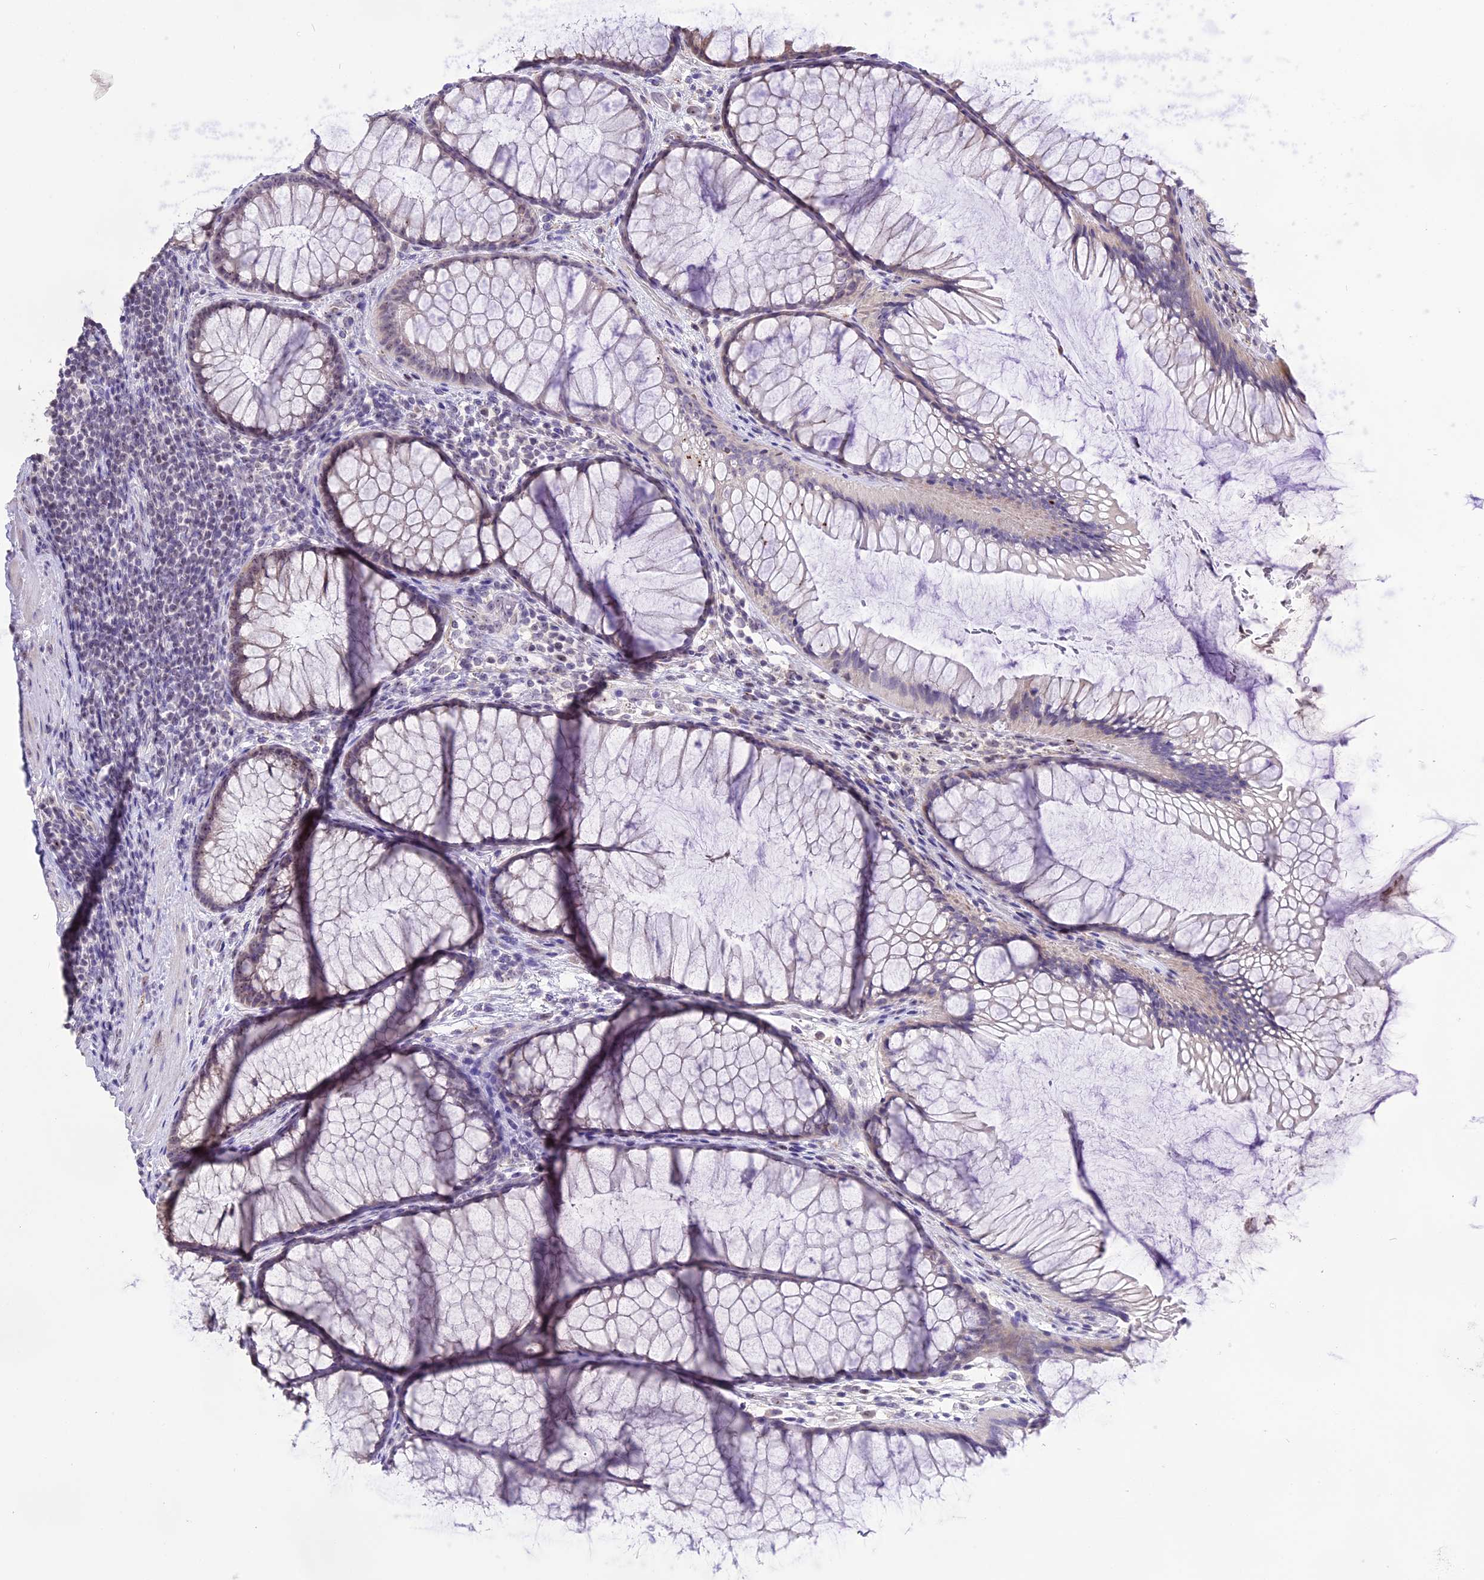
{"staining": {"intensity": "weak", "quantity": "25%-75%", "location": "cytoplasmic/membranous"}, "tissue": "colon", "cell_type": "Endothelial cells", "image_type": "normal", "snomed": [{"axis": "morphology", "description": "Normal tissue, NOS"}, {"axis": "topography", "description": "Colon"}], "caption": "Colon stained for a protein demonstrates weak cytoplasmic/membranous positivity in endothelial cells. (Stains: DAB (3,3'-diaminobenzidine) in brown, nuclei in blue, Microscopy: brightfield microscopy at high magnification).", "gene": "CMSS1", "patient": {"sex": "female", "age": 82}}